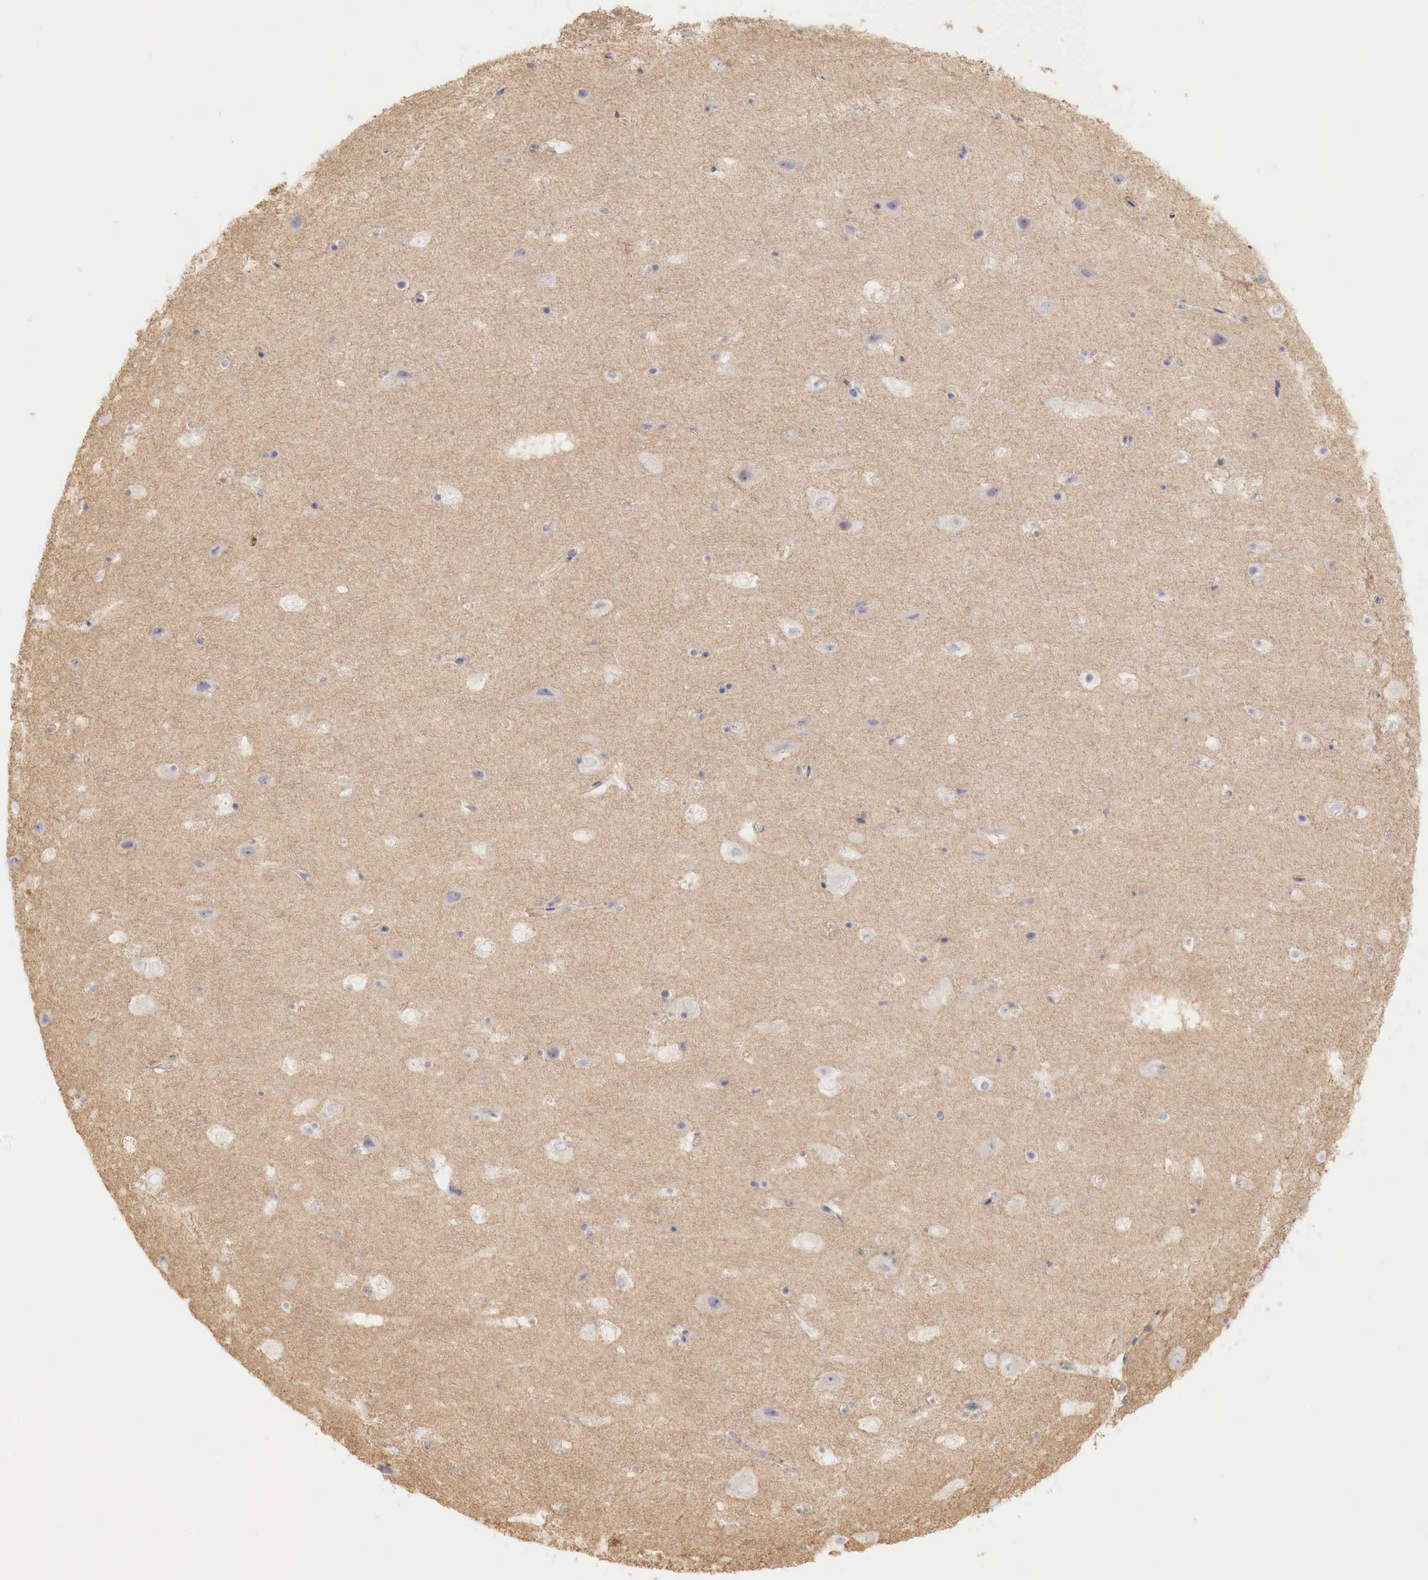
{"staining": {"intensity": "weak", "quantity": ">75%", "location": "cytoplasmic/membranous"}, "tissue": "cerebral cortex", "cell_type": "Endothelial cells", "image_type": "normal", "snomed": [{"axis": "morphology", "description": "Normal tissue, NOS"}, {"axis": "topography", "description": "Cerebral cortex"}], "caption": "About >75% of endothelial cells in unremarkable human cerebral cortex display weak cytoplasmic/membranous protein expression as visualized by brown immunohistochemical staining.", "gene": "G6PD", "patient": {"sex": "male", "age": 45}}